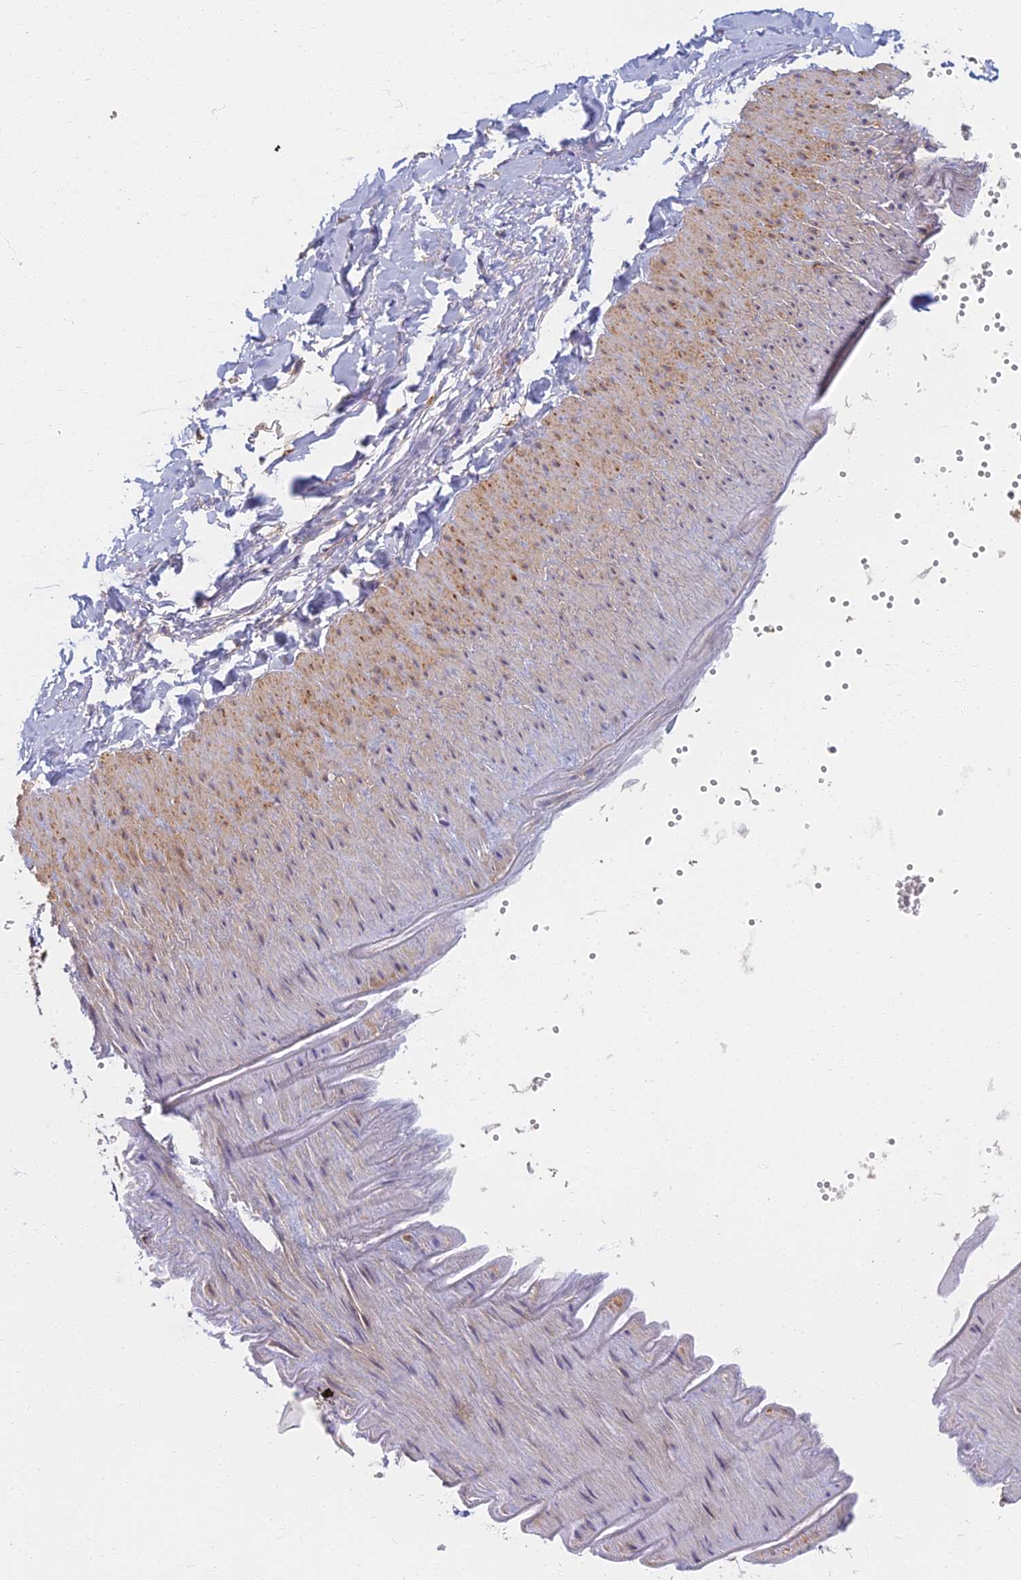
{"staining": {"intensity": "negative", "quantity": "none", "location": "none"}, "tissue": "adipose tissue", "cell_type": "Adipocytes", "image_type": "normal", "snomed": [{"axis": "morphology", "description": "Normal tissue, NOS"}, {"axis": "topography", "description": "Gallbladder"}, {"axis": "topography", "description": "Peripheral nerve tissue"}], "caption": "DAB (3,3'-diaminobenzidine) immunohistochemical staining of normal human adipose tissue shows no significant staining in adipocytes. The staining was performed using DAB (3,3'-diaminobenzidine) to visualize the protein expression in brown, while the nuclei were stained in blue with hematoxylin (Magnification: 20x).", "gene": "RBSN", "patient": {"sex": "male", "age": 38}}